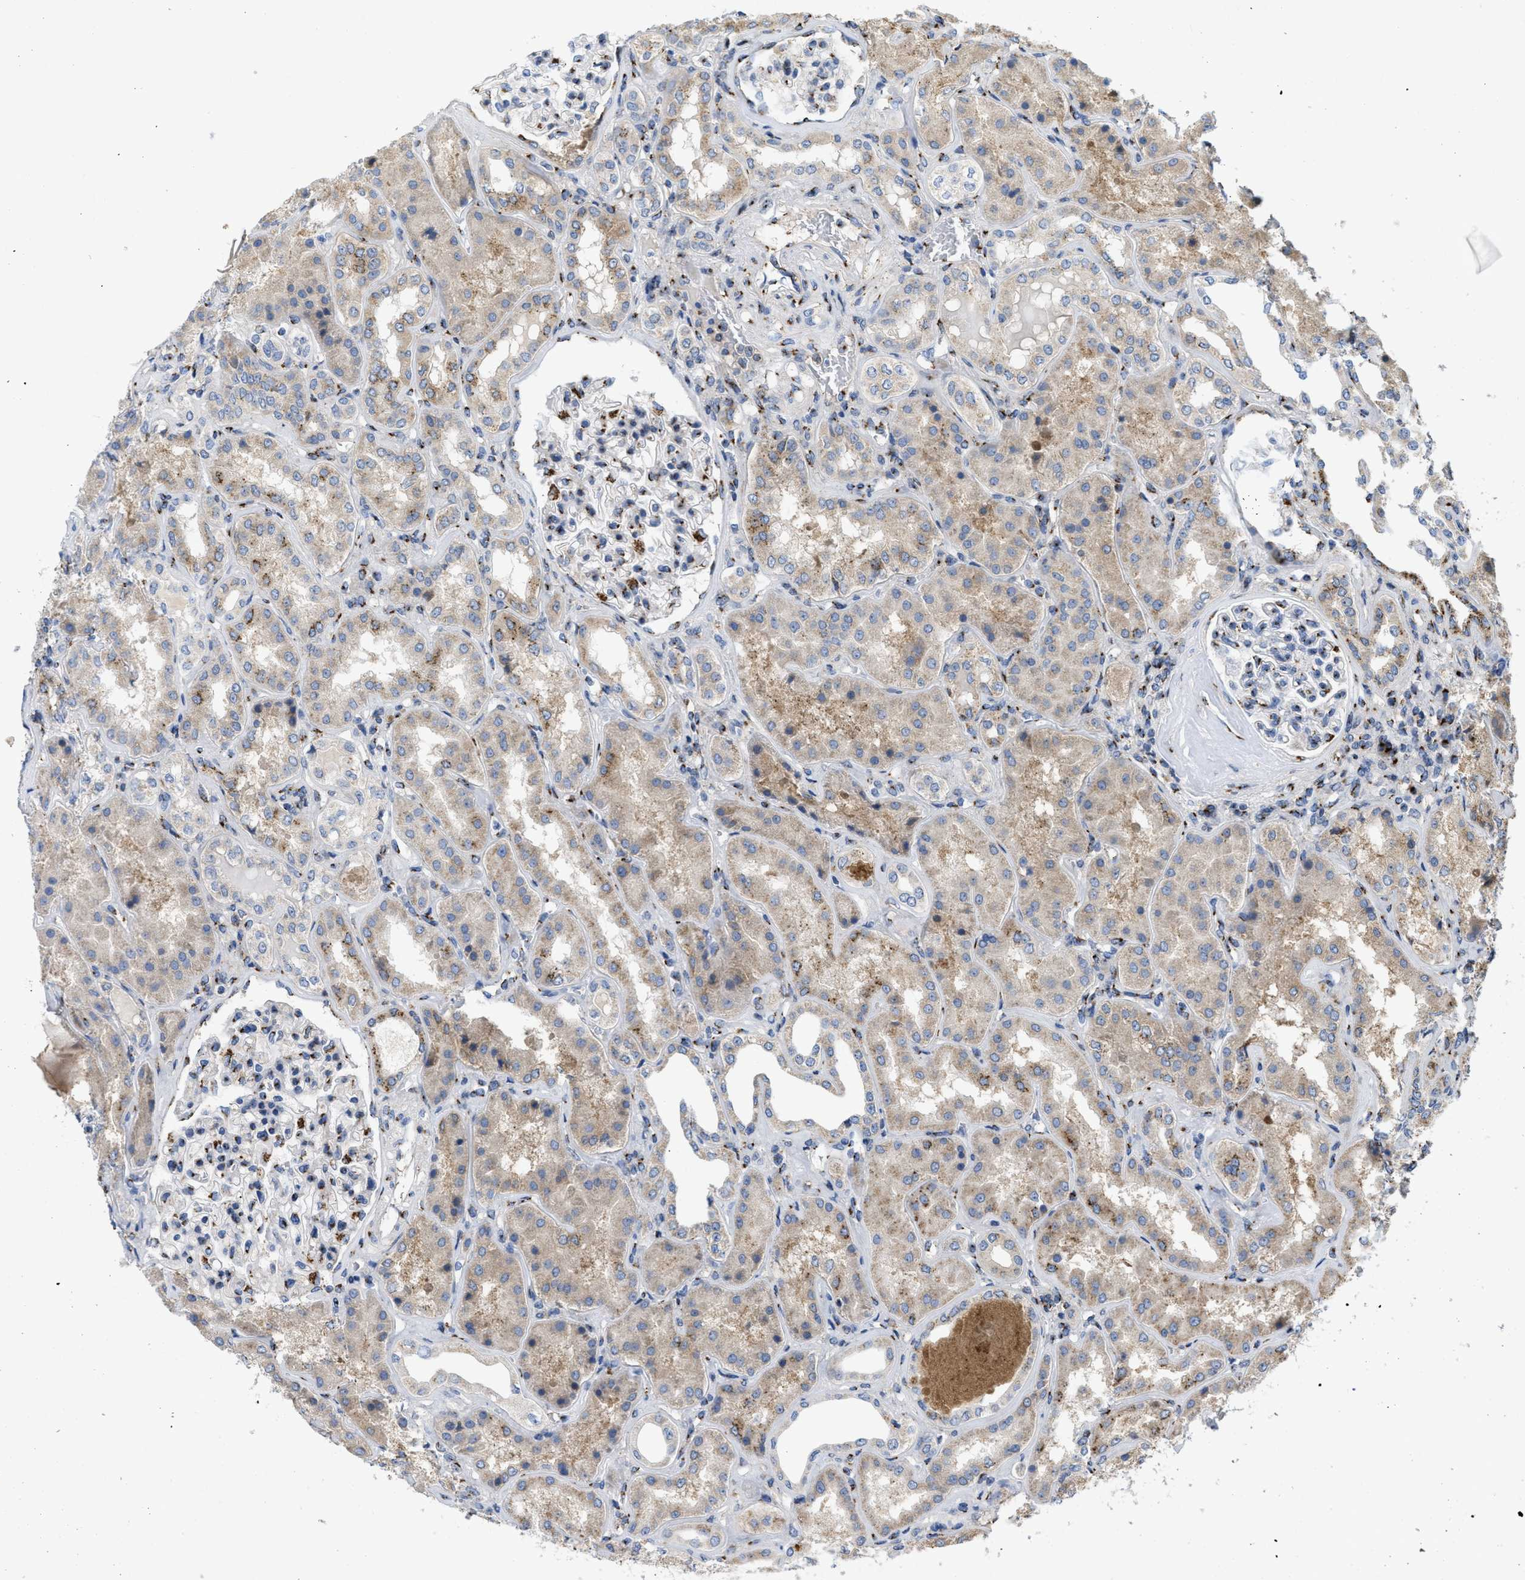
{"staining": {"intensity": "moderate", "quantity": ">75%", "location": "cytoplasmic/membranous"}, "tissue": "kidney", "cell_type": "Cells in glomeruli", "image_type": "normal", "snomed": [{"axis": "morphology", "description": "Normal tissue, NOS"}, {"axis": "topography", "description": "Kidney"}], "caption": "Kidney stained with immunohistochemistry exhibits moderate cytoplasmic/membranous expression in about >75% of cells in glomeruli.", "gene": "ZNF70", "patient": {"sex": "female", "age": 56}}